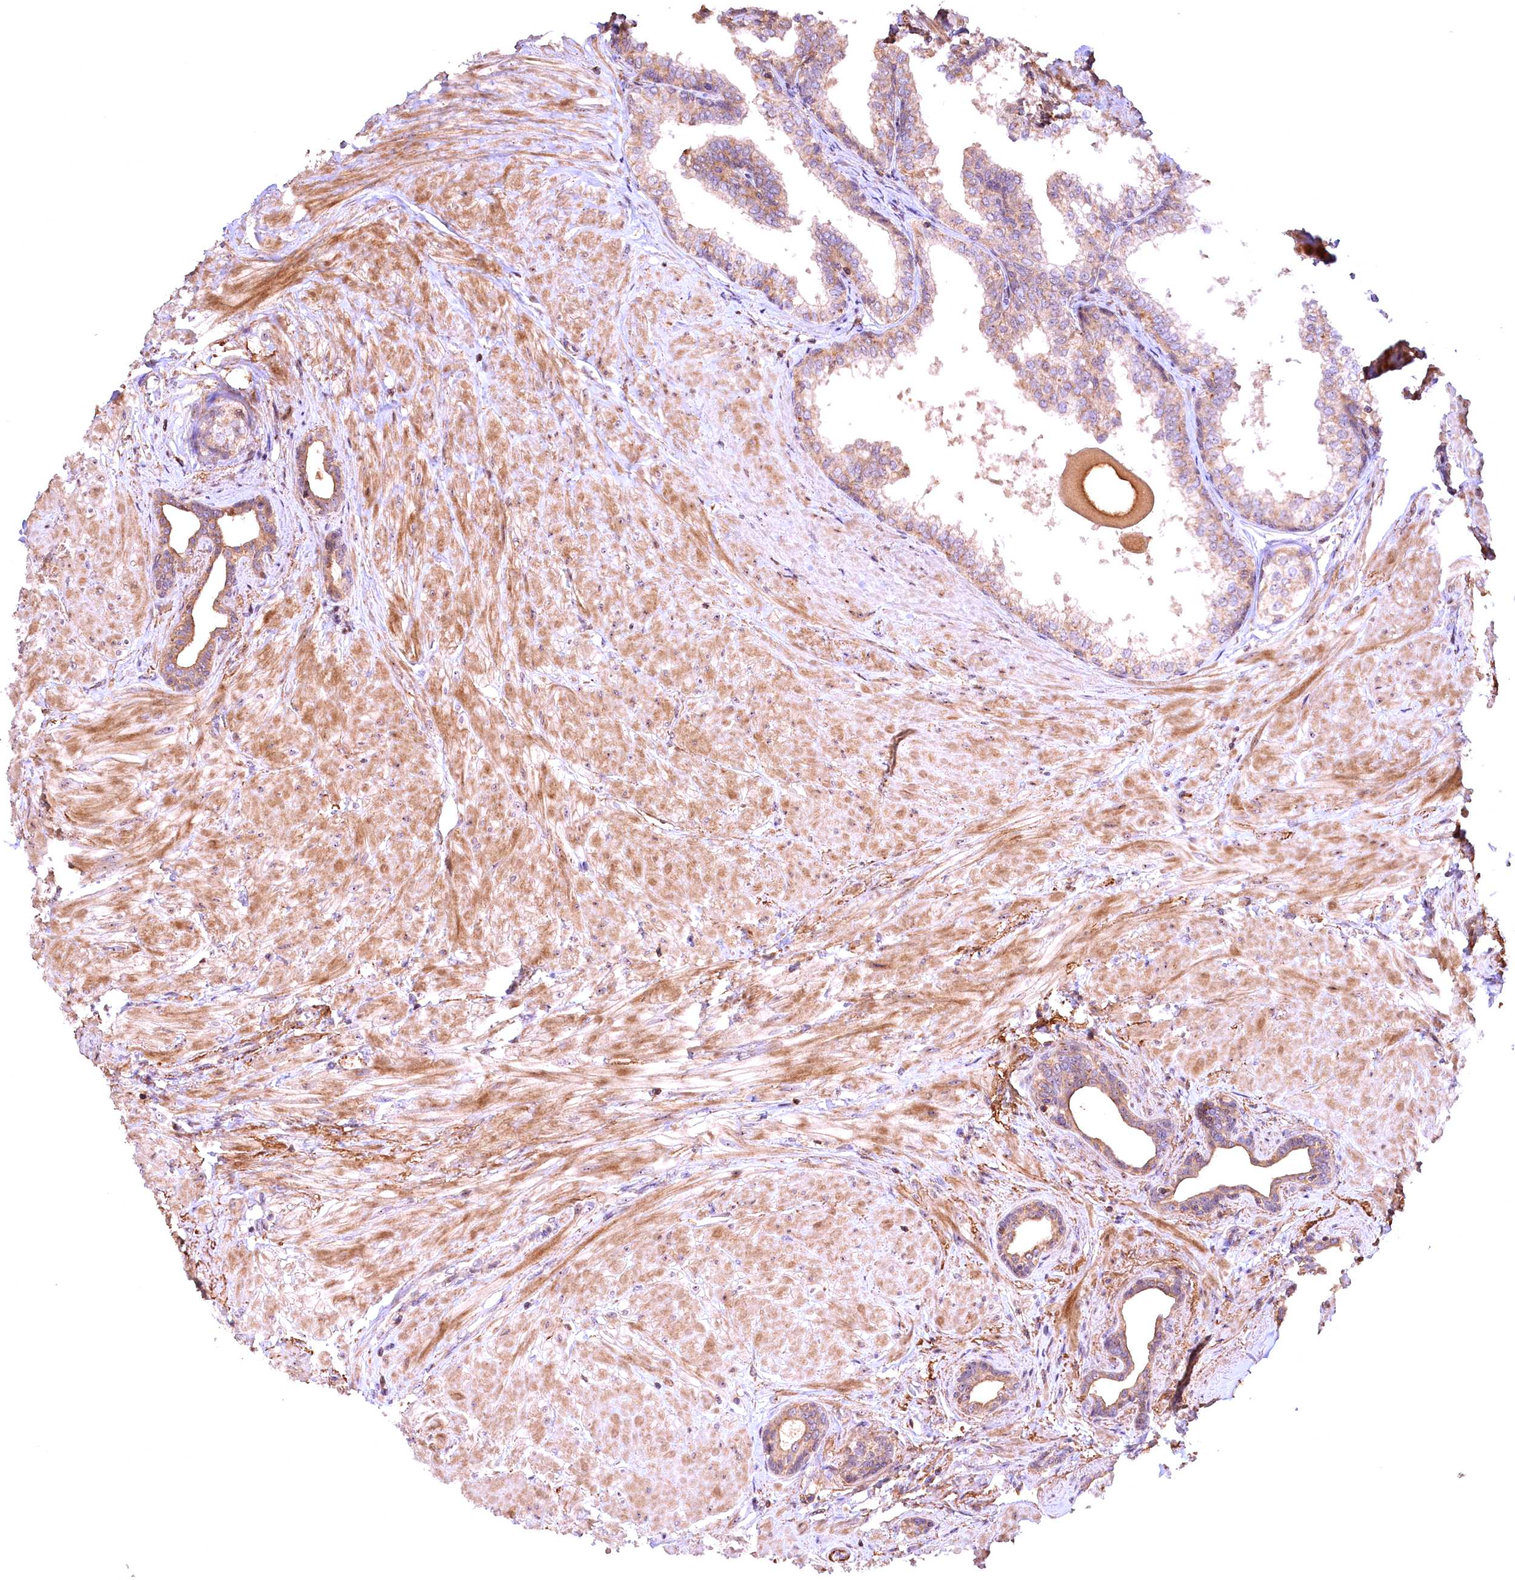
{"staining": {"intensity": "weak", "quantity": "25%-75%", "location": "cytoplasmic/membranous,nuclear"}, "tissue": "prostate", "cell_type": "Glandular cells", "image_type": "normal", "snomed": [{"axis": "morphology", "description": "Normal tissue, NOS"}, {"axis": "topography", "description": "Prostate"}], "caption": "A high-resolution histopathology image shows immunohistochemistry (IHC) staining of benign prostate, which exhibits weak cytoplasmic/membranous,nuclear positivity in approximately 25%-75% of glandular cells. (IHC, brightfield microscopy, high magnification).", "gene": "FUZ", "patient": {"sex": "male", "age": 48}}